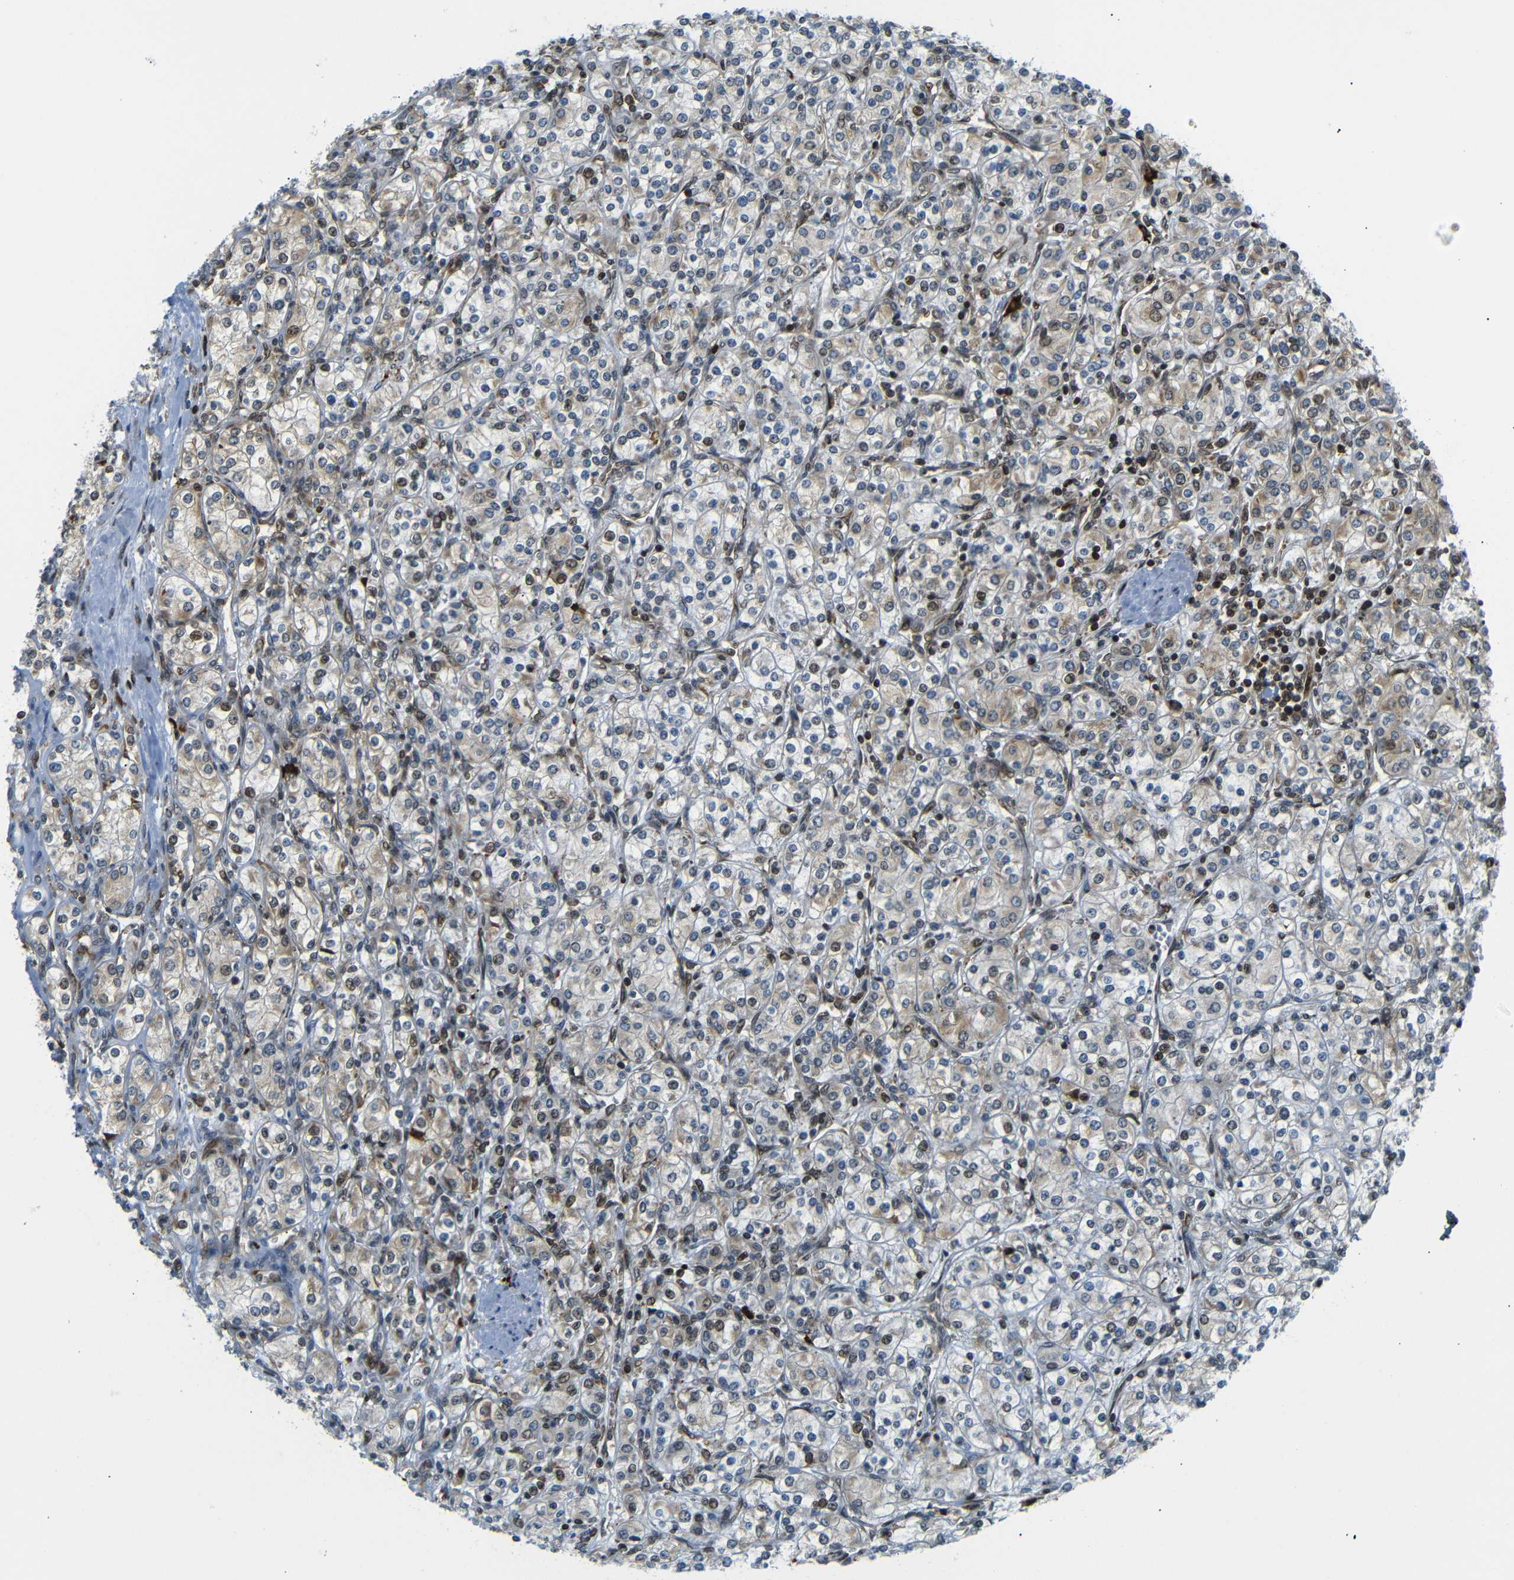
{"staining": {"intensity": "strong", "quantity": "<25%", "location": "nuclear"}, "tissue": "renal cancer", "cell_type": "Tumor cells", "image_type": "cancer", "snomed": [{"axis": "morphology", "description": "Adenocarcinoma, NOS"}, {"axis": "topography", "description": "Kidney"}], "caption": "A medium amount of strong nuclear positivity is appreciated in approximately <25% of tumor cells in renal cancer (adenocarcinoma) tissue. Immunohistochemistry (ihc) stains the protein in brown and the nuclei are stained blue.", "gene": "SPCS2", "patient": {"sex": "male", "age": 77}}